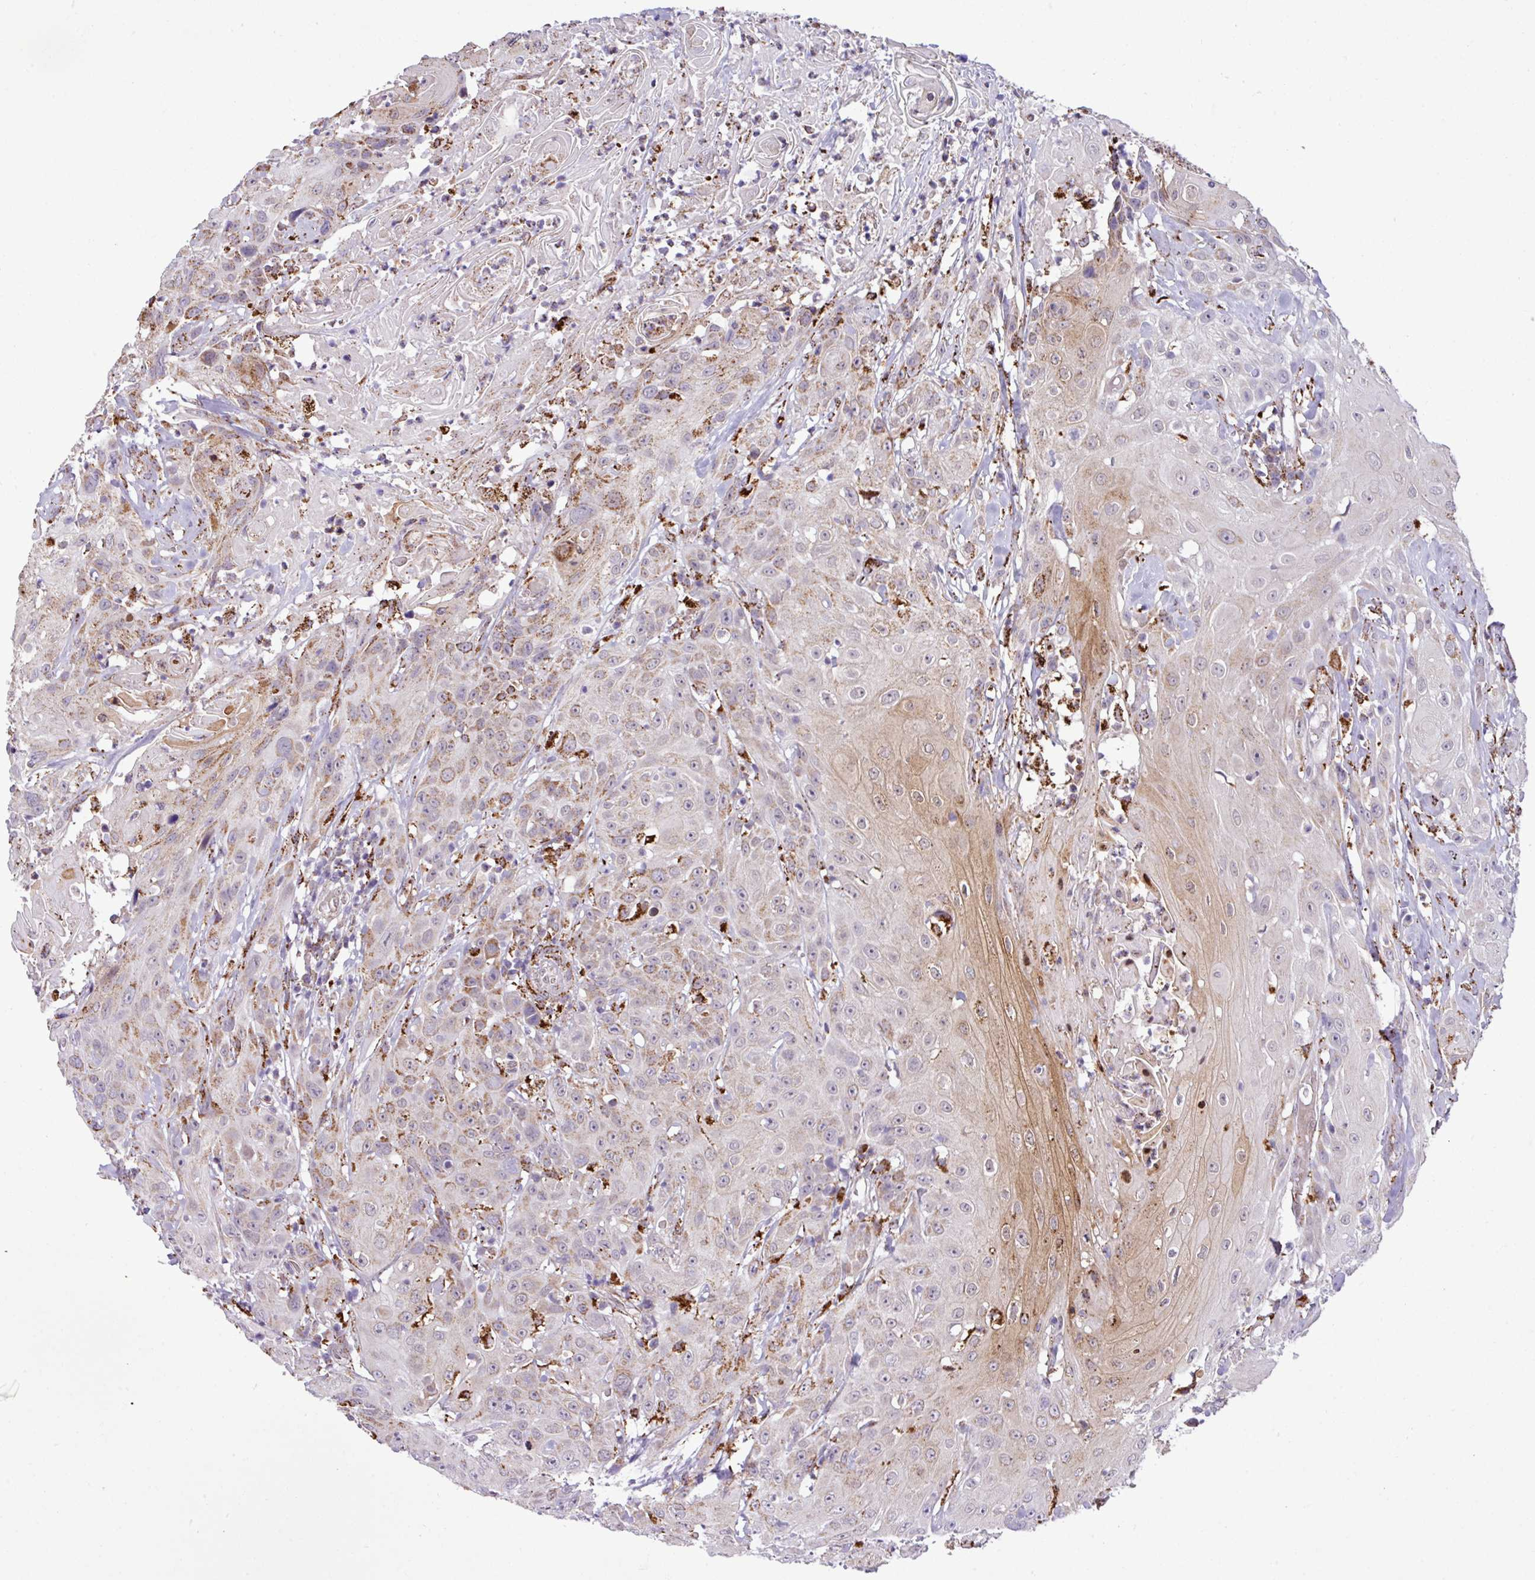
{"staining": {"intensity": "weak", "quantity": "<25%", "location": "cytoplasmic/membranous"}, "tissue": "head and neck cancer", "cell_type": "Tumor cells", "image_type": "cancer", "snomed": [{"axis": "morphology", "description": "Squamous cell carcinoma, NOS"}, {"axis": "topography", "description": "Skin"}, {"axis": "topography", "description": "Head-Neck"}], "caption": "DAB immunohistochemical staining of human head and neck cancer (squamous cell carcinoma) shows no significant expression in tumor cells.", "gene": "SGPP1", "patient": {"sex": "male", "age": 80}}